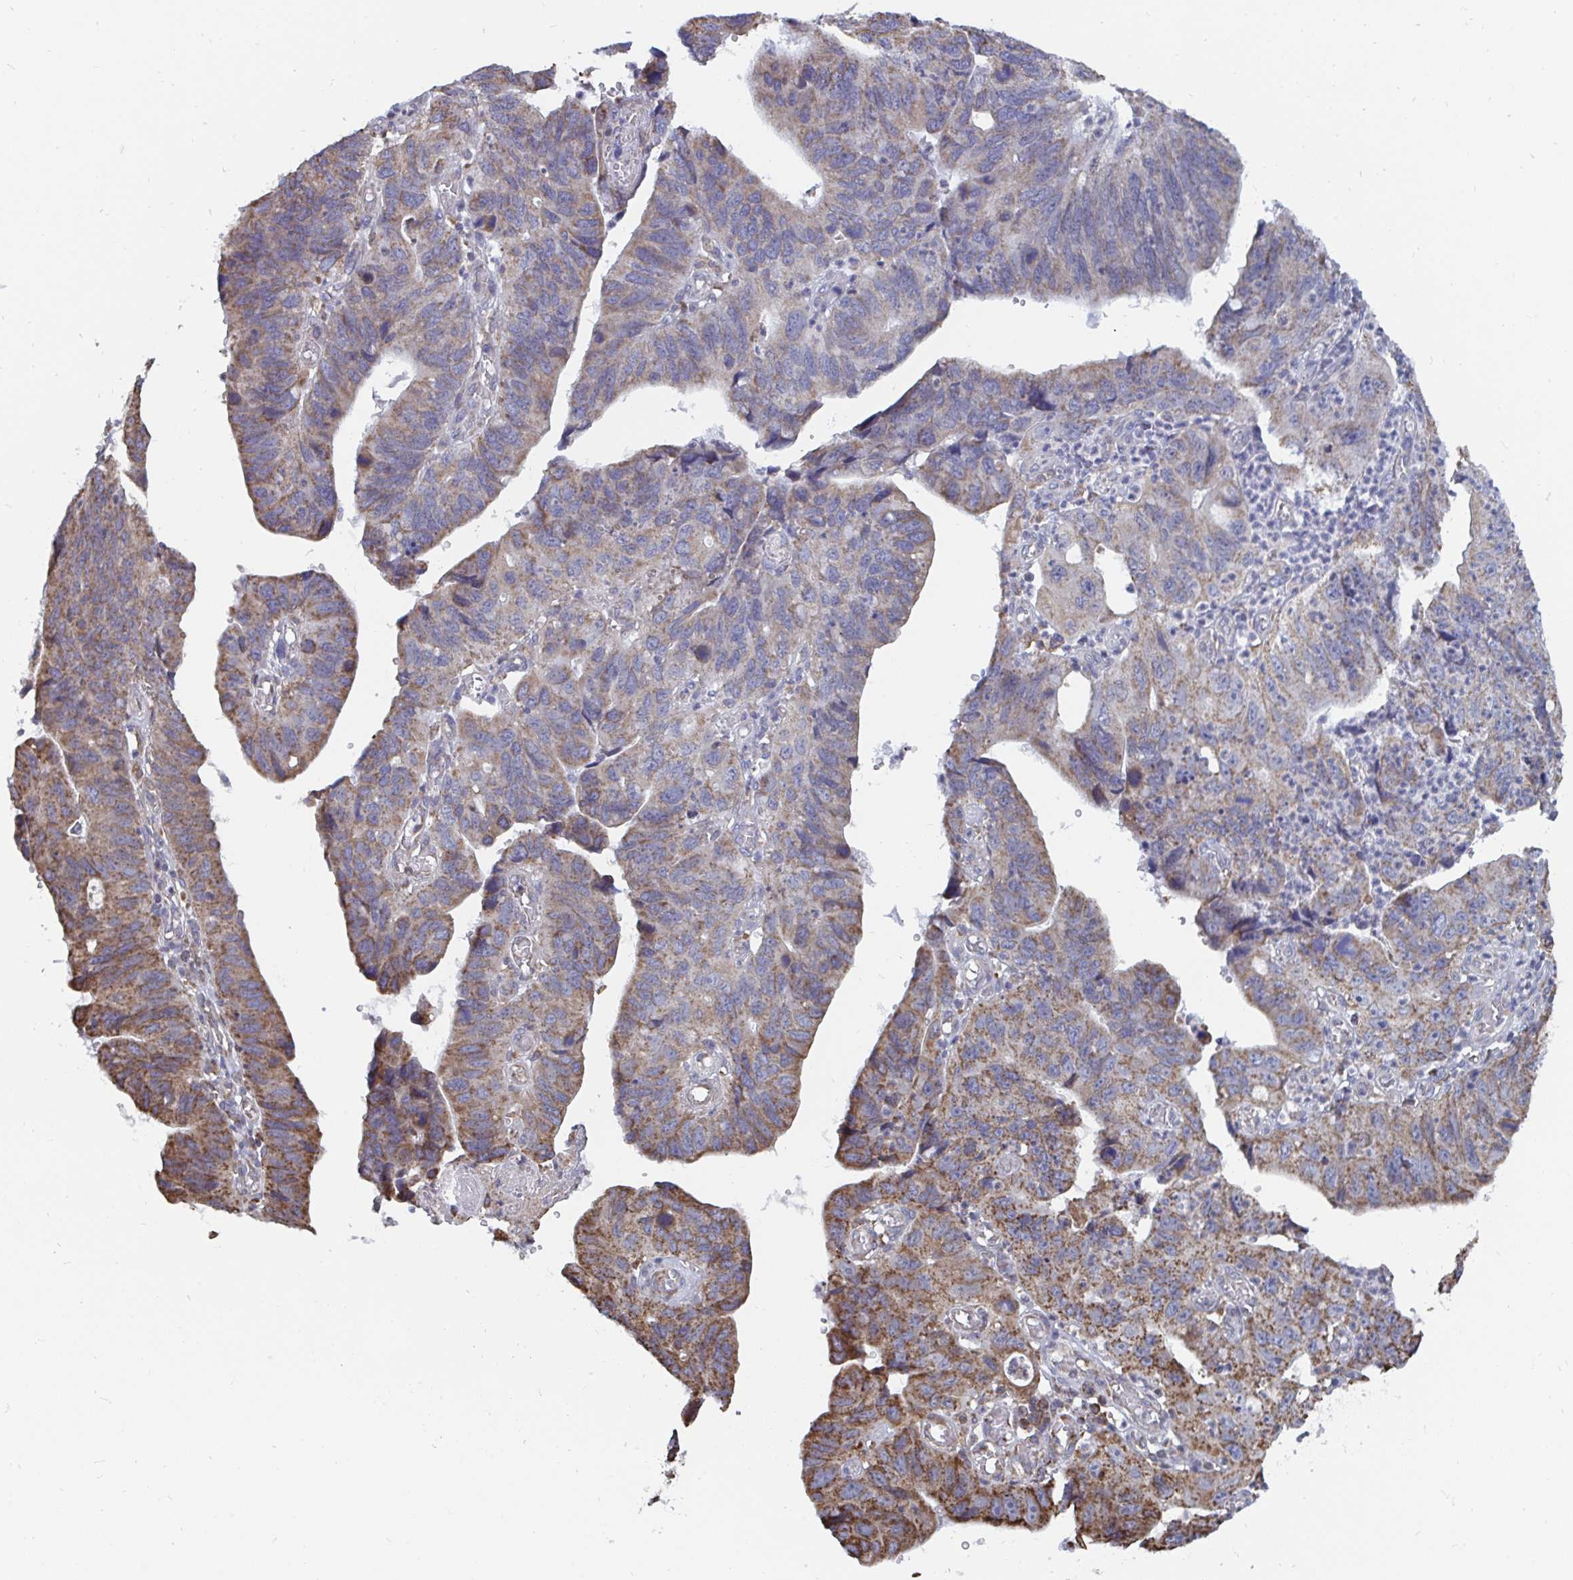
{"staining": {"intensity": "moderate", "quantity": ">75%", "location": "cytoplasmic/membranous"}, "tissue": "stomach cancer", "cell_type": "Tumor cells", "image_type": "cancer", "snomed": [{"axis": "morphology", "description": "Adenocarcinoma, NOS"}, {"axis": "topography", "description": "Stomach"}], "caption": "A micrograph showing moderate cytoplasmic/membranous positivity in about >75% of tumor cells in stomach cancer, as visualized by brown immunohistochemical staining.", "gene": "ELAVL1", "patient": {"sex": "male", "age": 59}}